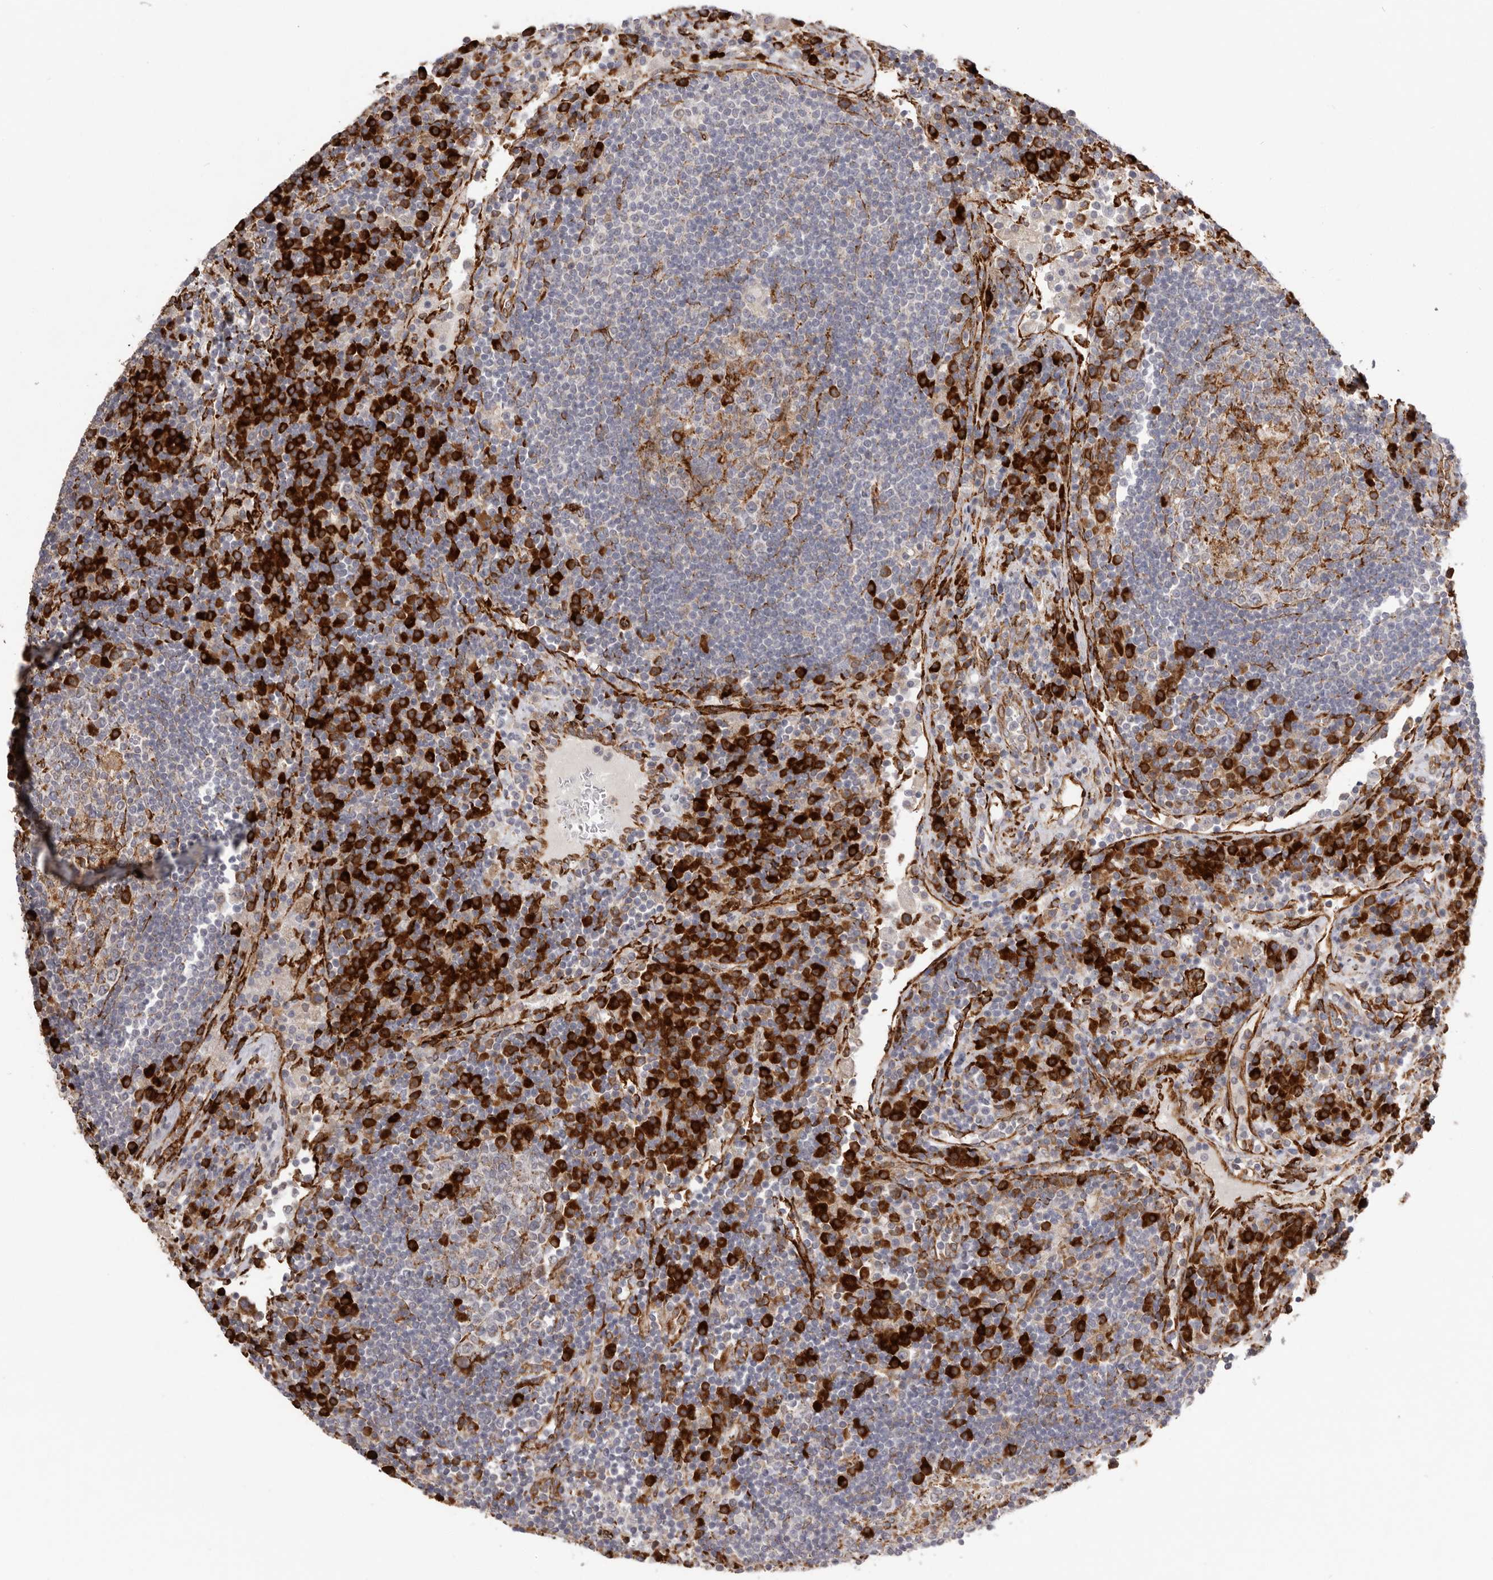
{"staining": {"intensity": "moderate", "quantity": "<25%", "location": "cytoplasmic/membranous"}, "tissue": "lymph node", "cell_type": "Germinal center cells", "image_type": "normal", "snomed": [{"axis": "morphology", "description": "Normal tissue, NOS"}, {"axis": "topography", "description": "Lymph node"}], "caption": "Germinal center cells exhibit low levels of moderate cytoplasmic/membranous expression in approximately <25% of cells in normal human lymph node. Nuclei are stained in blue.", "gene": "WDTC1", "patient": {"sex": "female", "age": 53}}